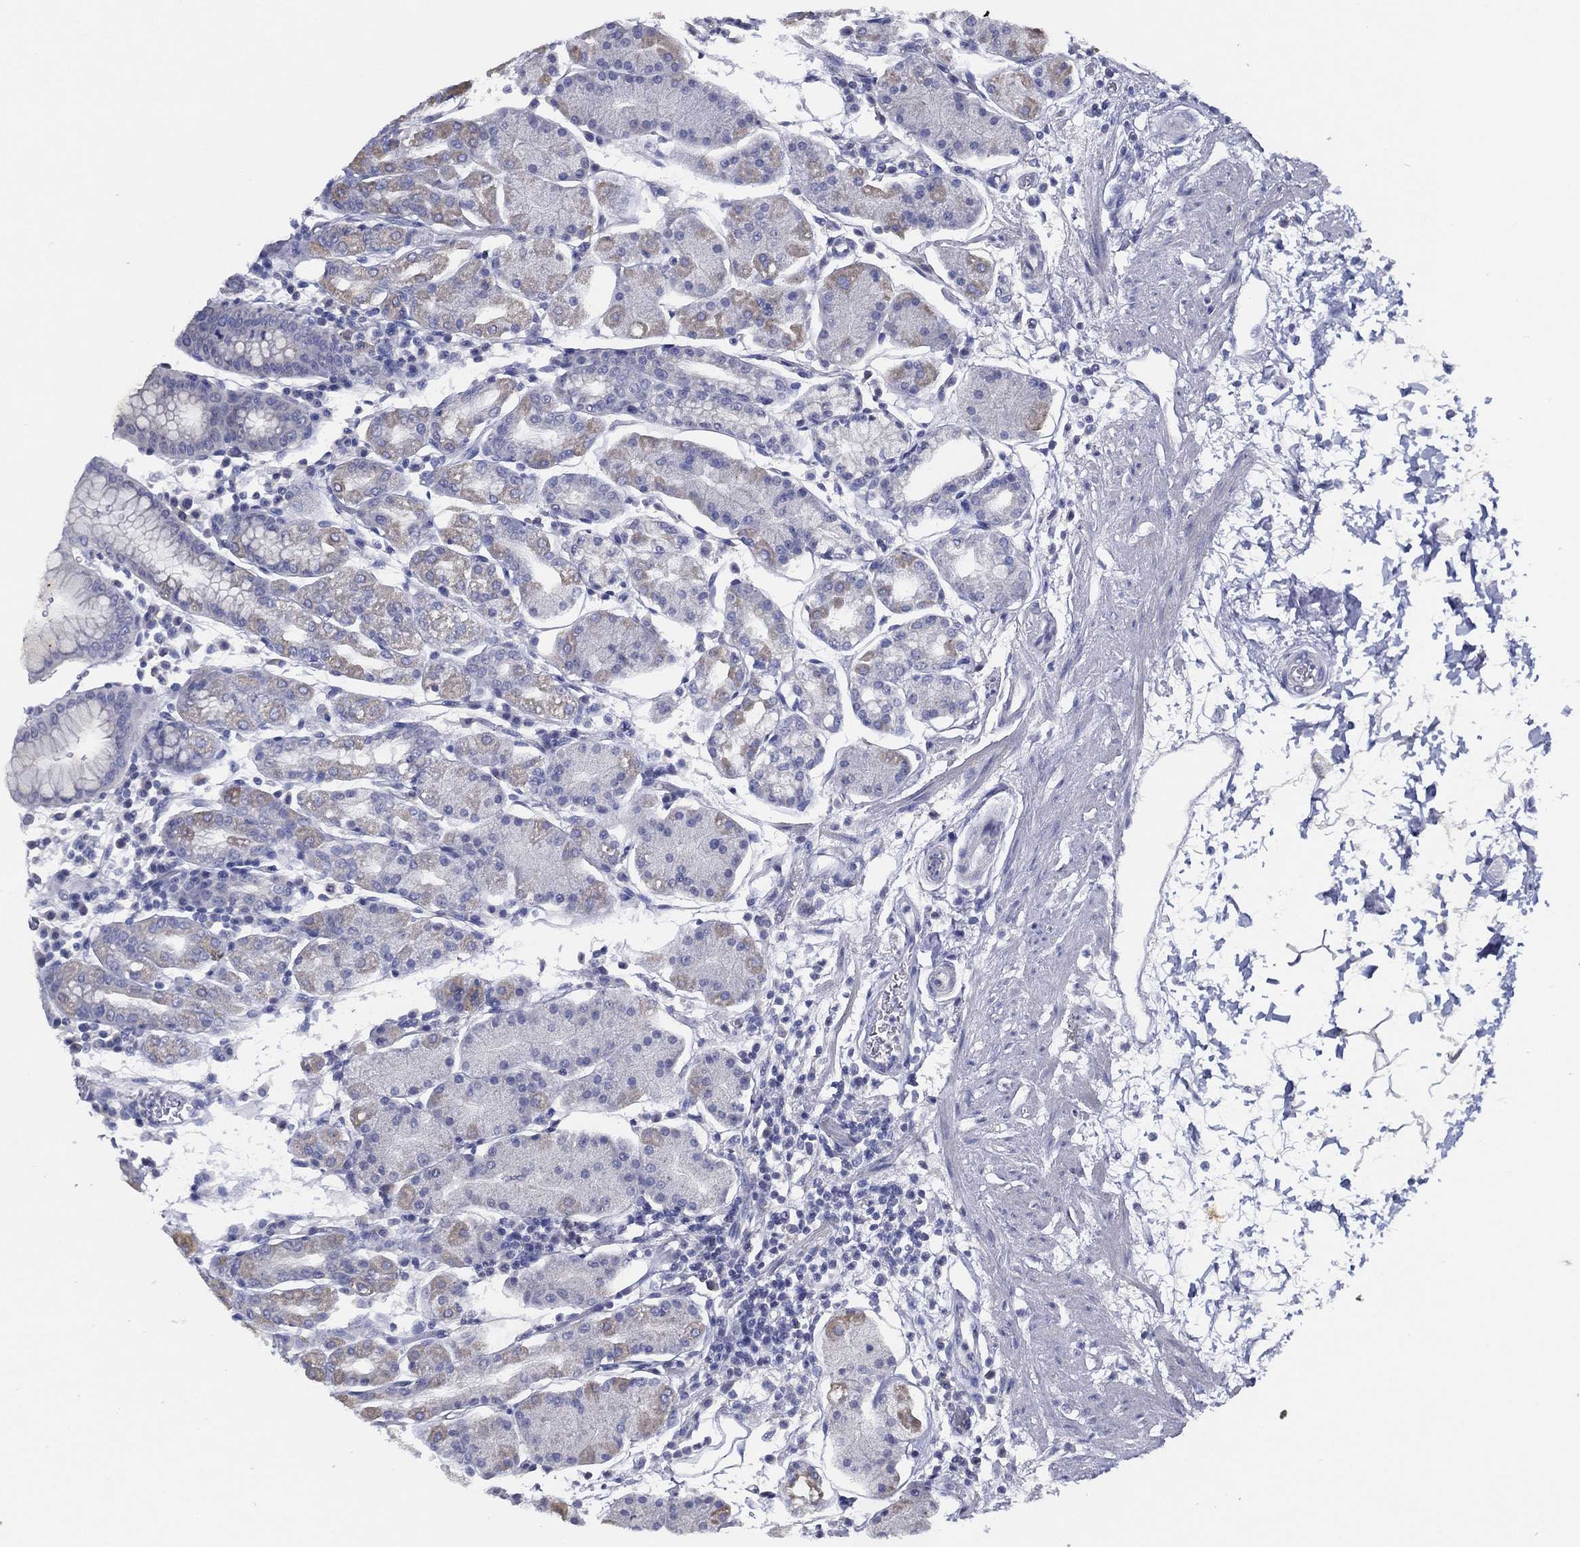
{"staining": {"intensity": "negative", "quantity": "none", "location": "none"}, "tissue": "stomach", "cell_type": "Glandular cells", "image_type": "normal", "snomed": [{"axis": "morphology", "description": "Normal tissue, NOS"}, {"axis": "topography", "description": "Stomach"}], "caption": "Human stomach stained for a protein using immunohistochemistry (IHC) reveals no expression in glandular cells.", "gene": "SLC13A4", "patient": {"sex": "male", "age": 54}}